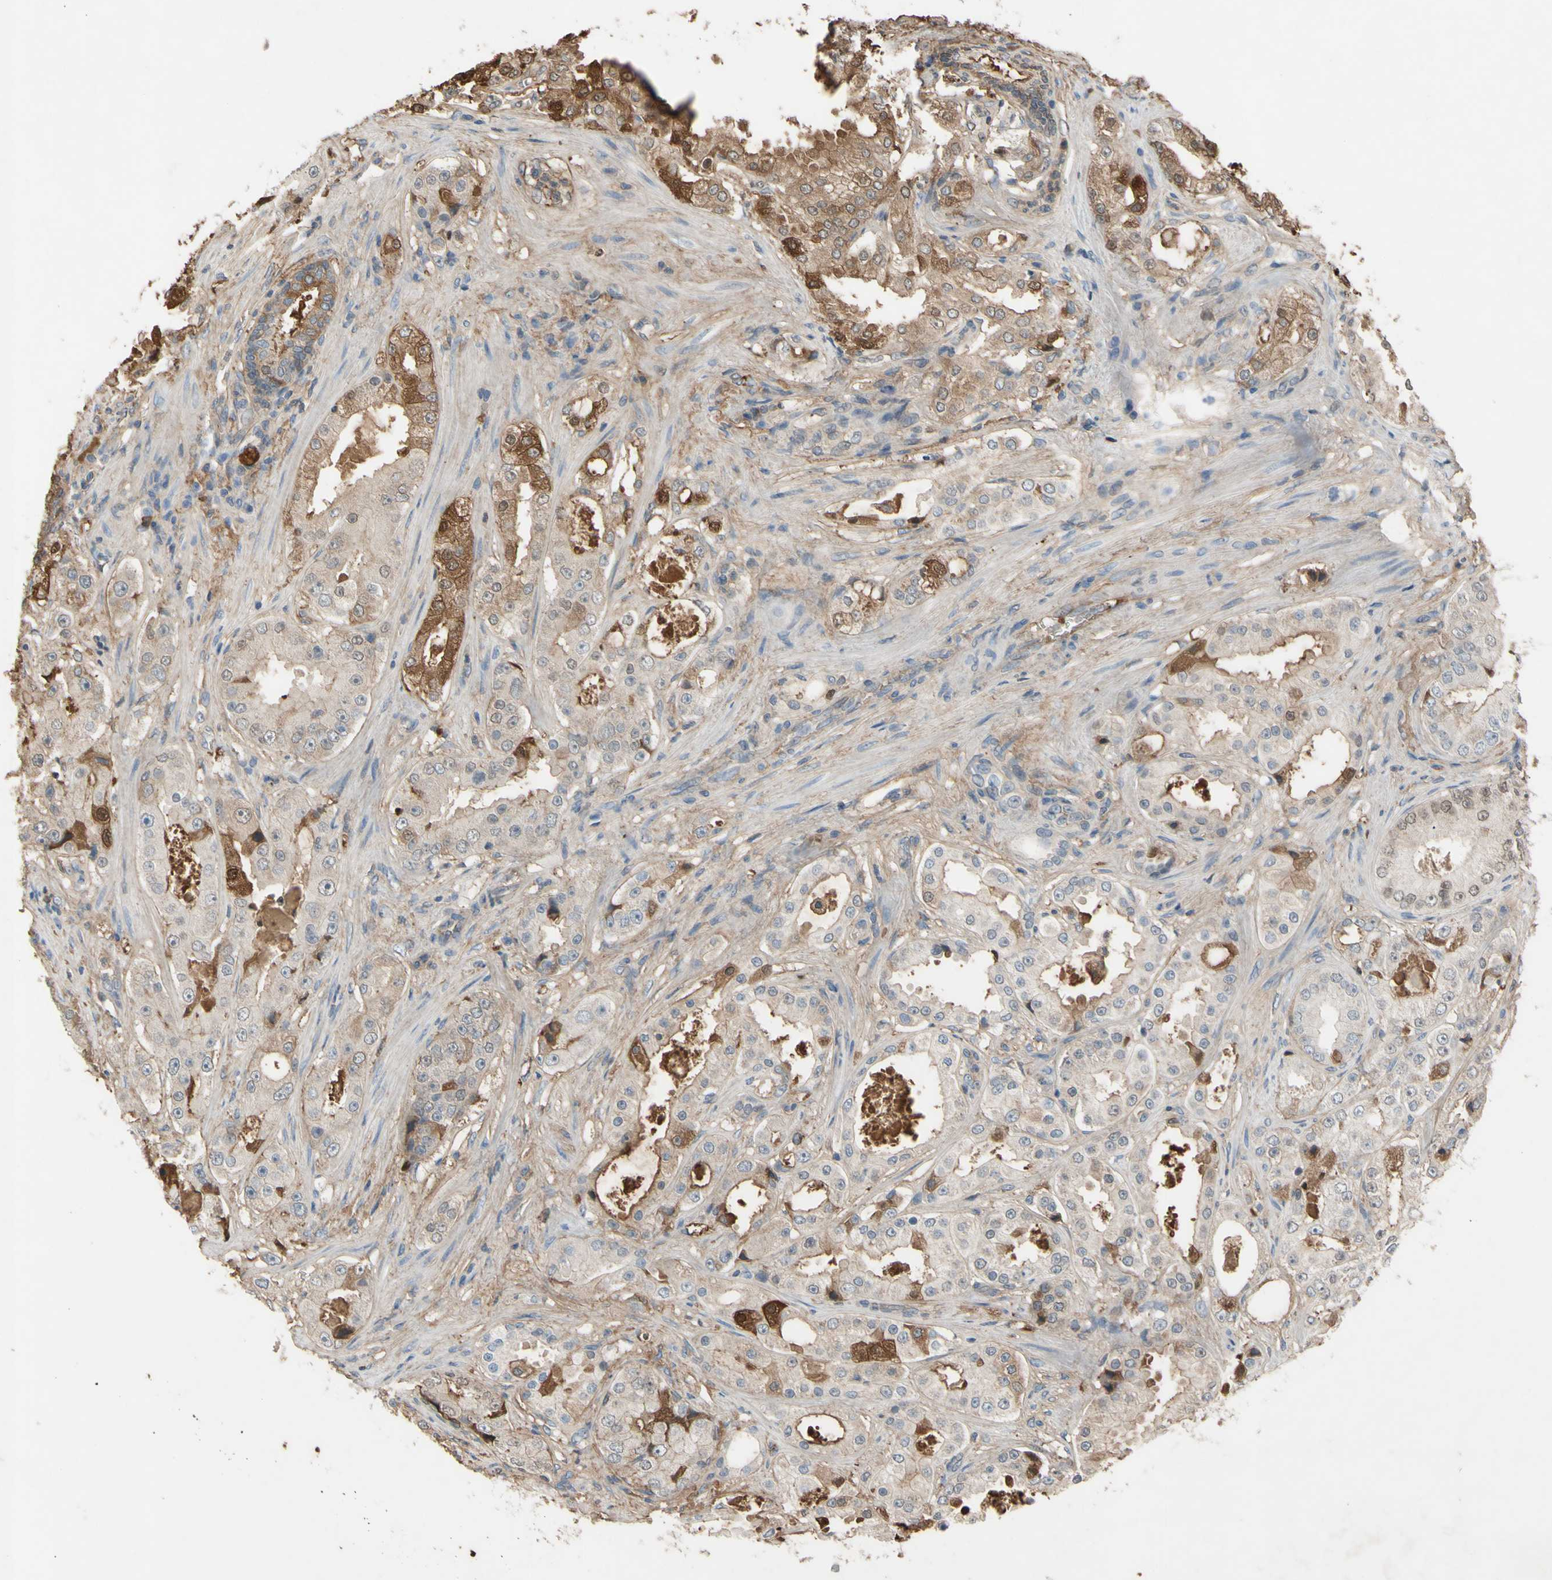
{"staining": {"intensity": "moderate", "quantity": "25%-75%", "location": "cytoplasmic/membranous"}, "tissue": "prostate cancer", "cell_type": "Tumor cells", "image_type": "cancer", "snomed": [{"axis": "morphology", "description": "Adenocarcinoma, High grade"}, {"axis": "topography", "description": "Prostate"}], "caption": "A histopathology image showing moderate cytoplasmic/membranous expression in approximately 25%-75% of tumor cells in adenocarcinoma (high-grade) (prostate), as visualized by brown immunohistochemical staining.", "gene": "TIMP2", "patient": {"sex": "male", "age": 73}}